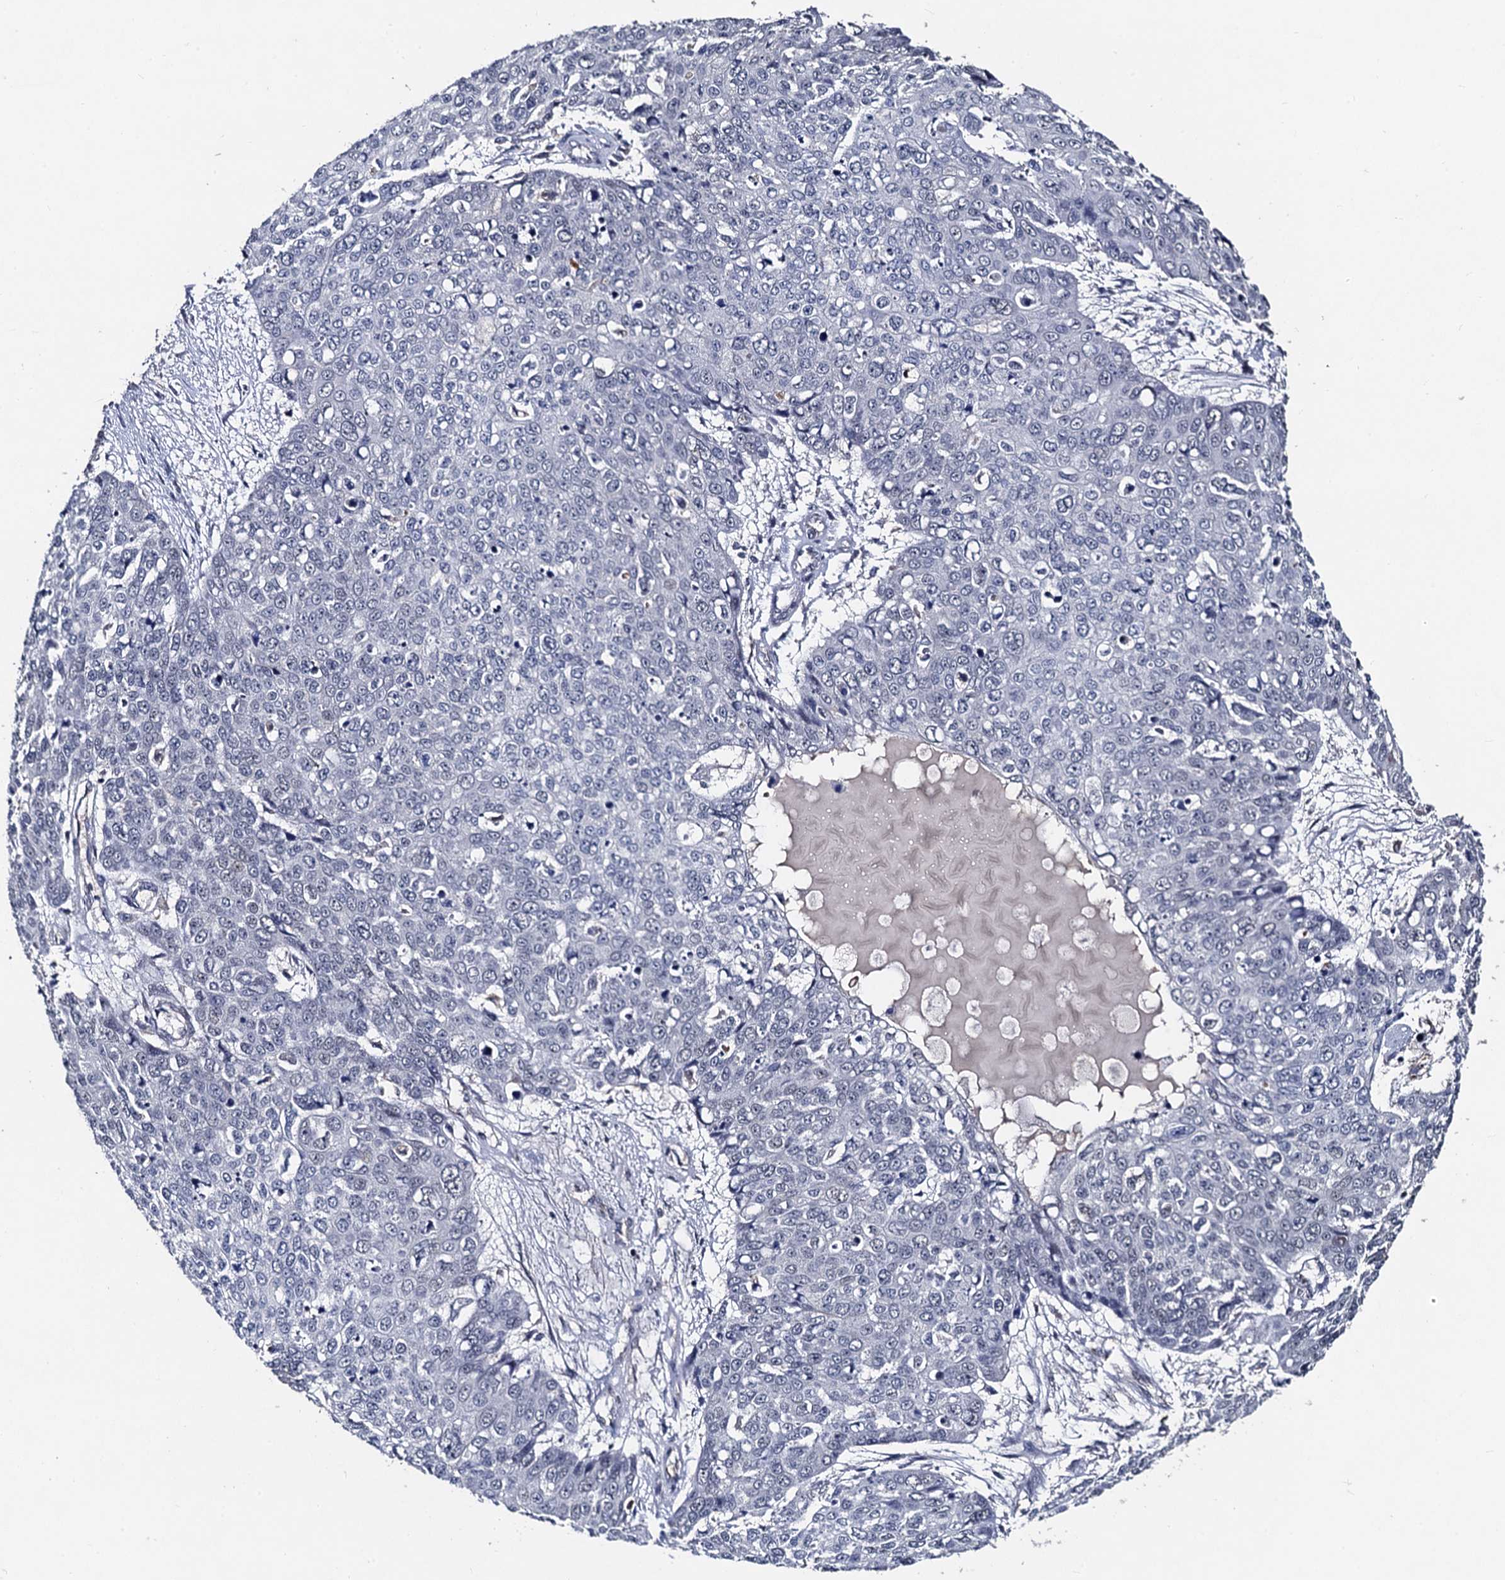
{"staining": {"intensity": "negative", "quantity": "none", "location": "none"}, "tissue": "skin cancer", "cell_type": "Tumor cells", "image_type": "cancer", "snomed": [{"axis": "morphology", "description": "Squamous cell carcinoma, NOS"}, {"axis": "topography", "description": "Skin"}], "caption": "Image shows no protein staining in tumor cells of skin cancer tissue. The staining was performed using DAB (3,3'-diaminobenzidine) to visualize the protein expression in brown, while the nuclei were stained in blue with hematoxylin (Magnification: 20x).", "gene": "PPTC7", "patient": {"sex": "male", "age": 71}}